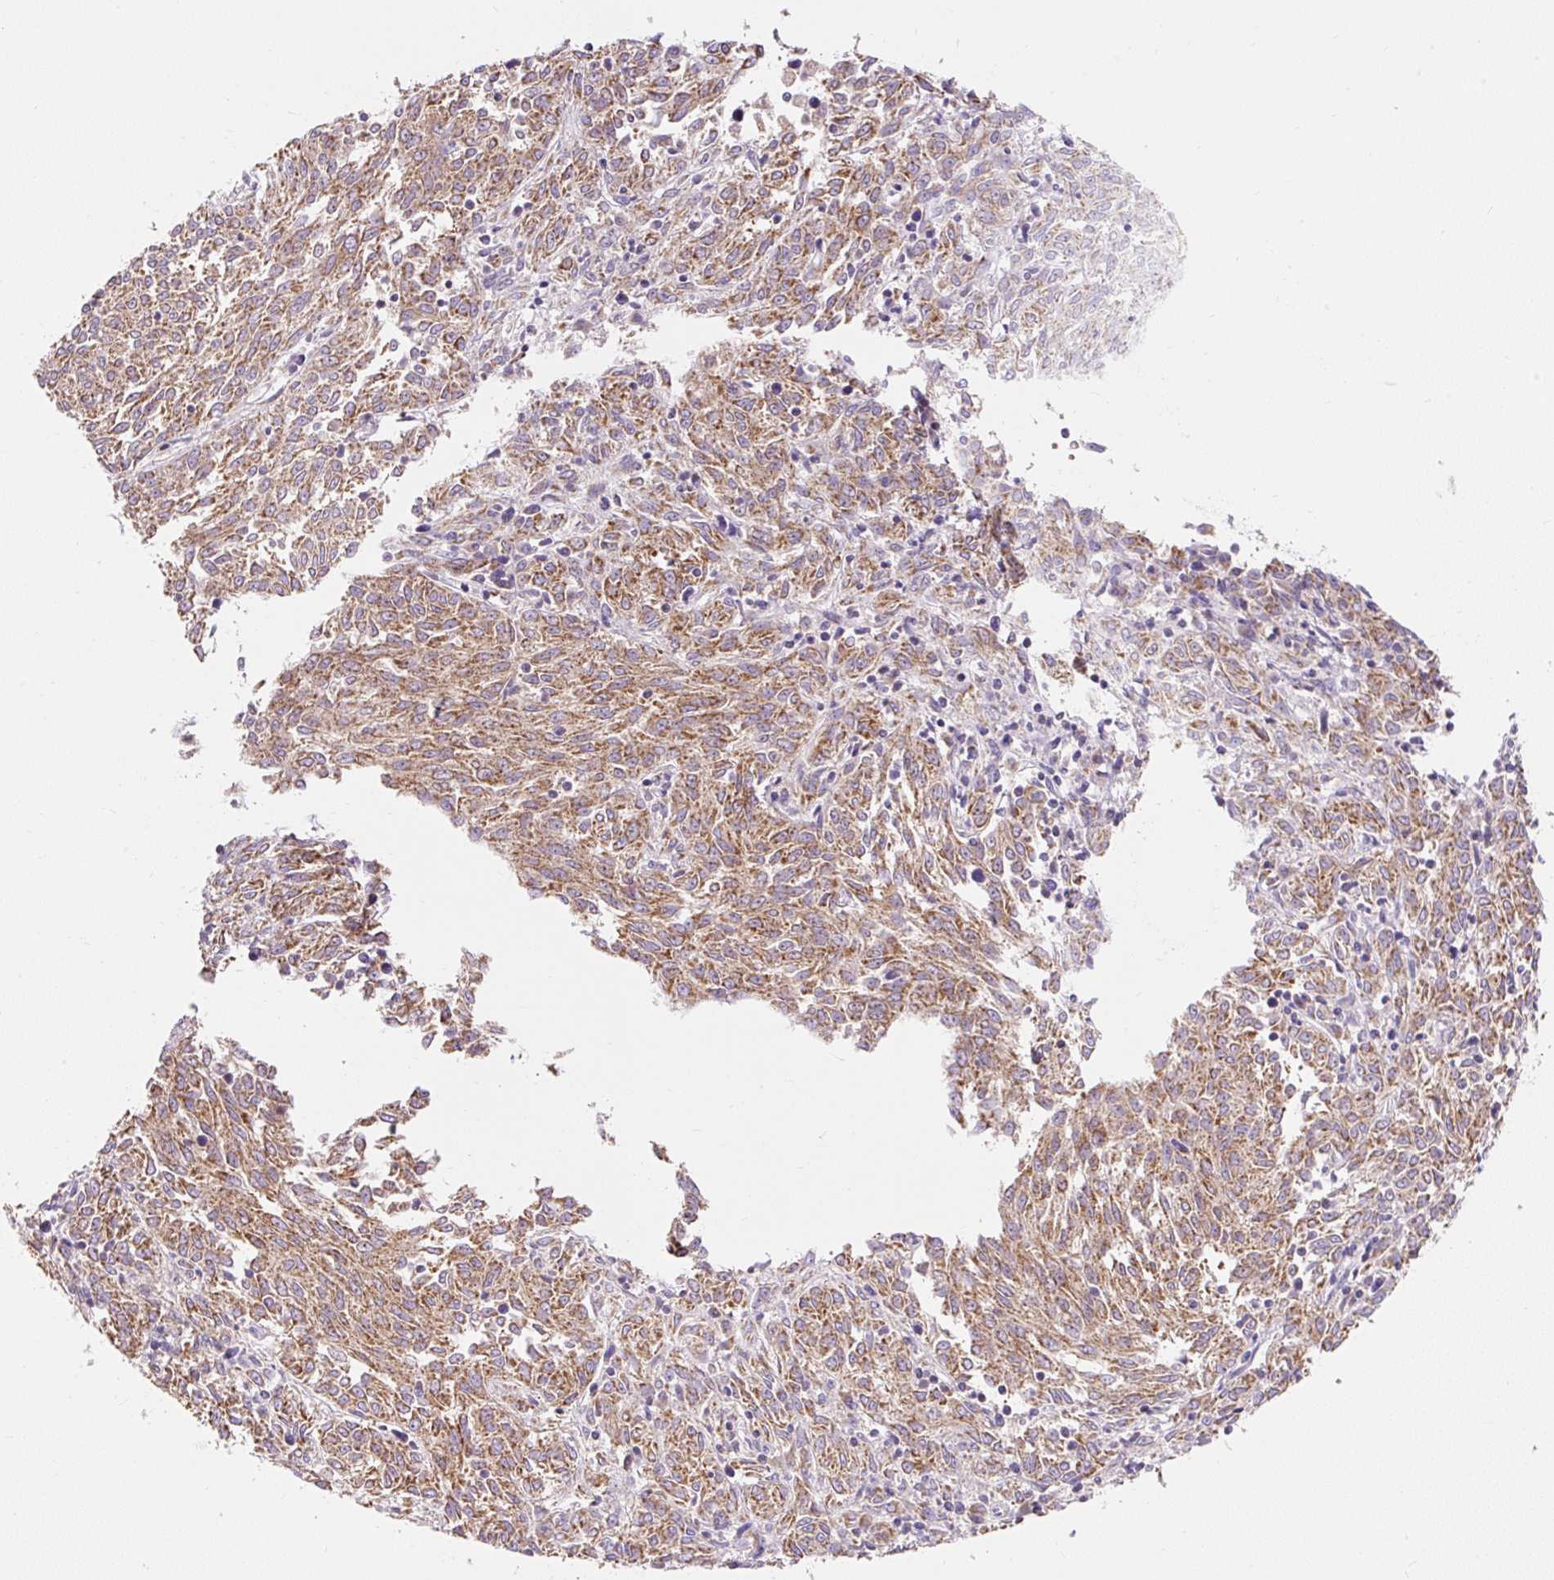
{"staining": {"intensity": "moderate", "quantity": ">75%", "location": "cytoplasmic/membranous"}, "tissue": "melanoma", "cell_type": "Tumor cells", "image_type": "cancer", "snomed": [{"axis": "morphology", "description": "Malignant melanoma, NOS"}, {"axis": "topography", "description": "Skin"}], "caption": "Malignant melanoma stained with a brown dye reveals moderate cytoplasmic/membranous positive expression in approximately >75% of tumor cells.", "gene": "PMAIP1", "patient": {"sex": "female", "age": 72}}